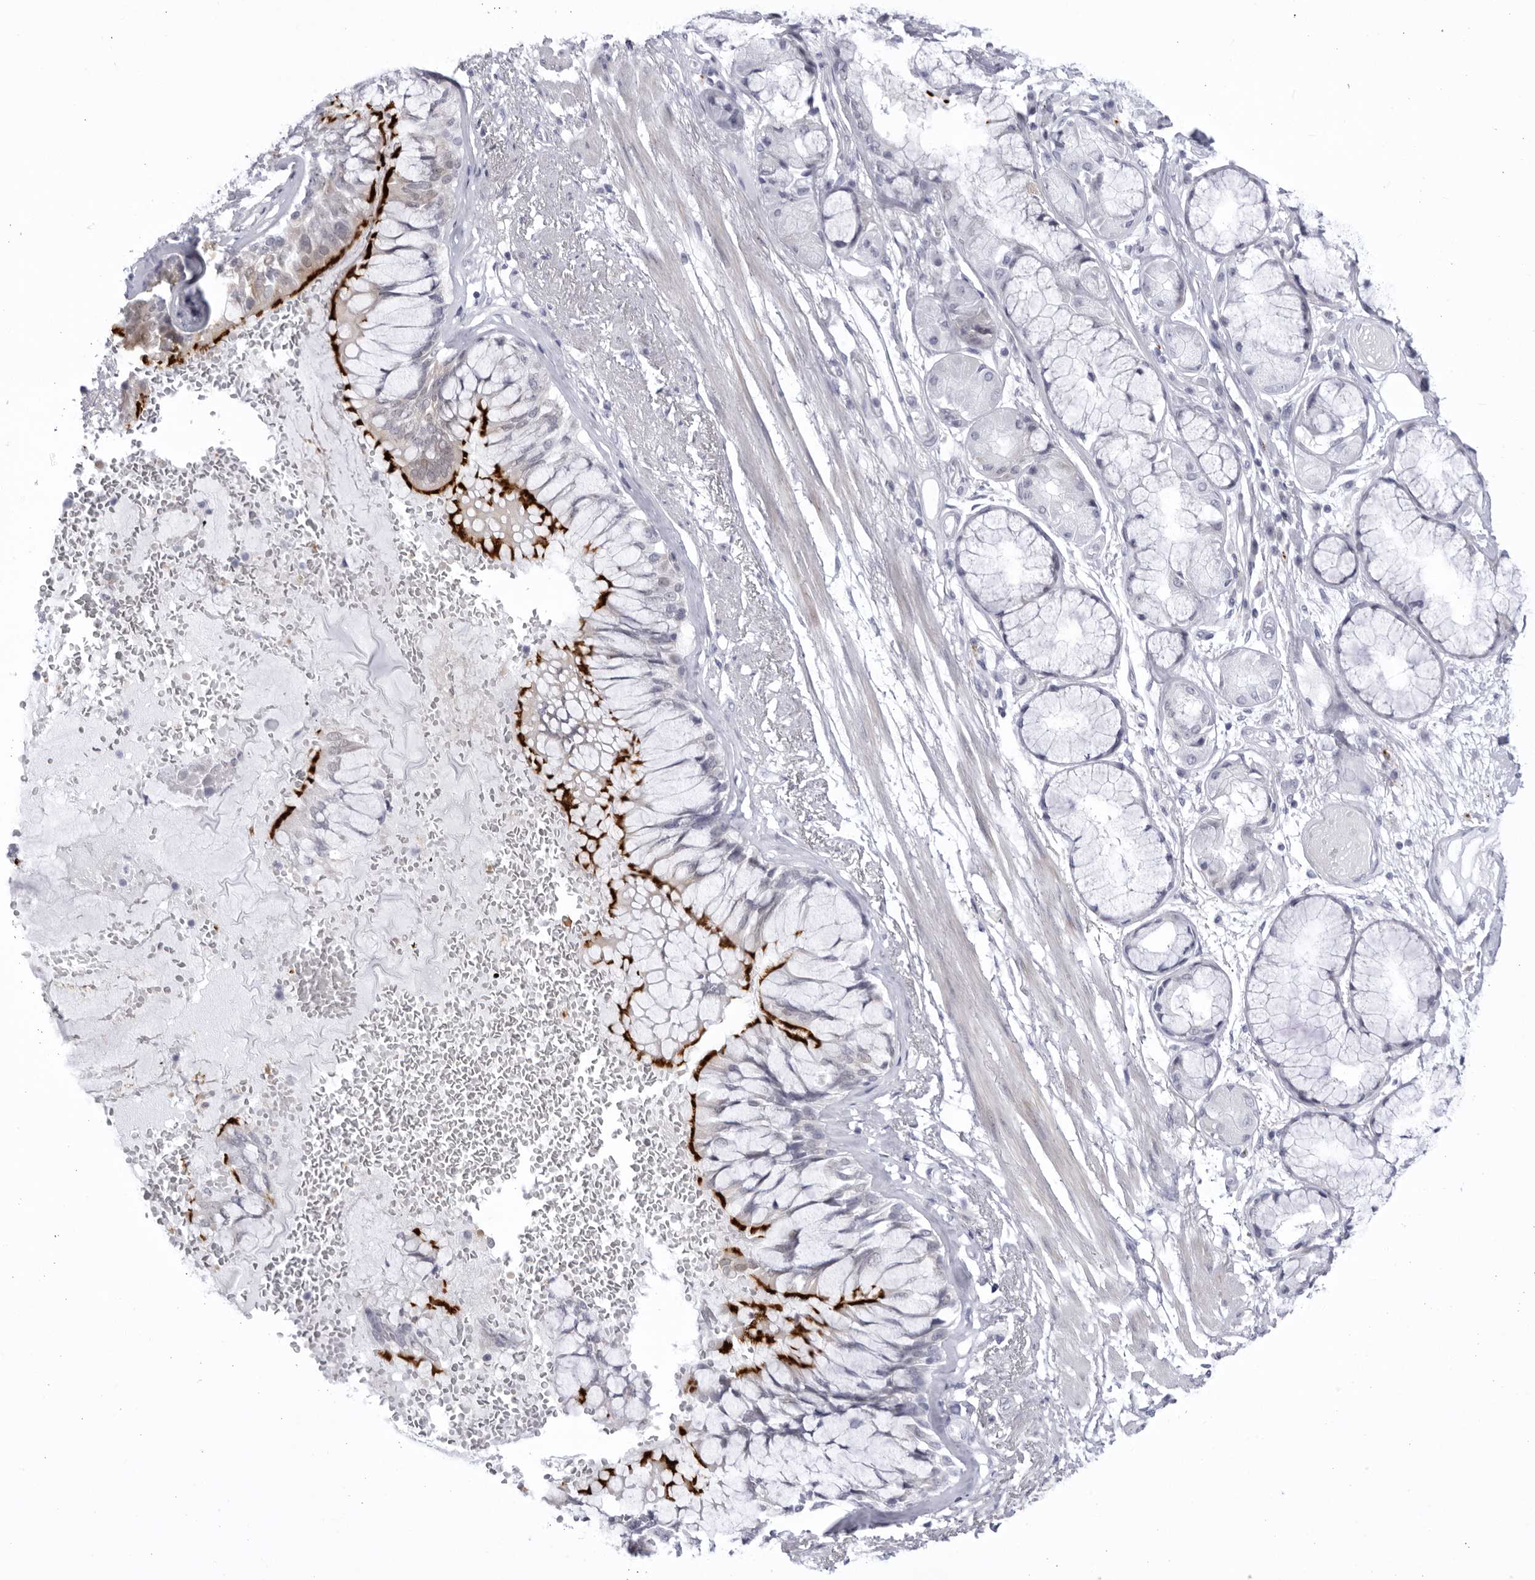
{"staining": {"intensity": "negative", "quantity": "none", "location": "none"}, "tissue": "adipose tissue", "cell_type": "Adipocytes", "image_type": "normal", "snomed": [{"axis": "morphology", "description": "Normal tissue, NOS"}, {"axis": "topography", "description": "Bronchus"}], "caption": "Image shows no significant protein staining in adipocytes of benign adipose tissue. The staining is performed using DAB brown chromogen with nuclei counter-stained in using hematoxylin.", "gene": "CCDC181", "patient": {"sex": "male", "age": 66}}